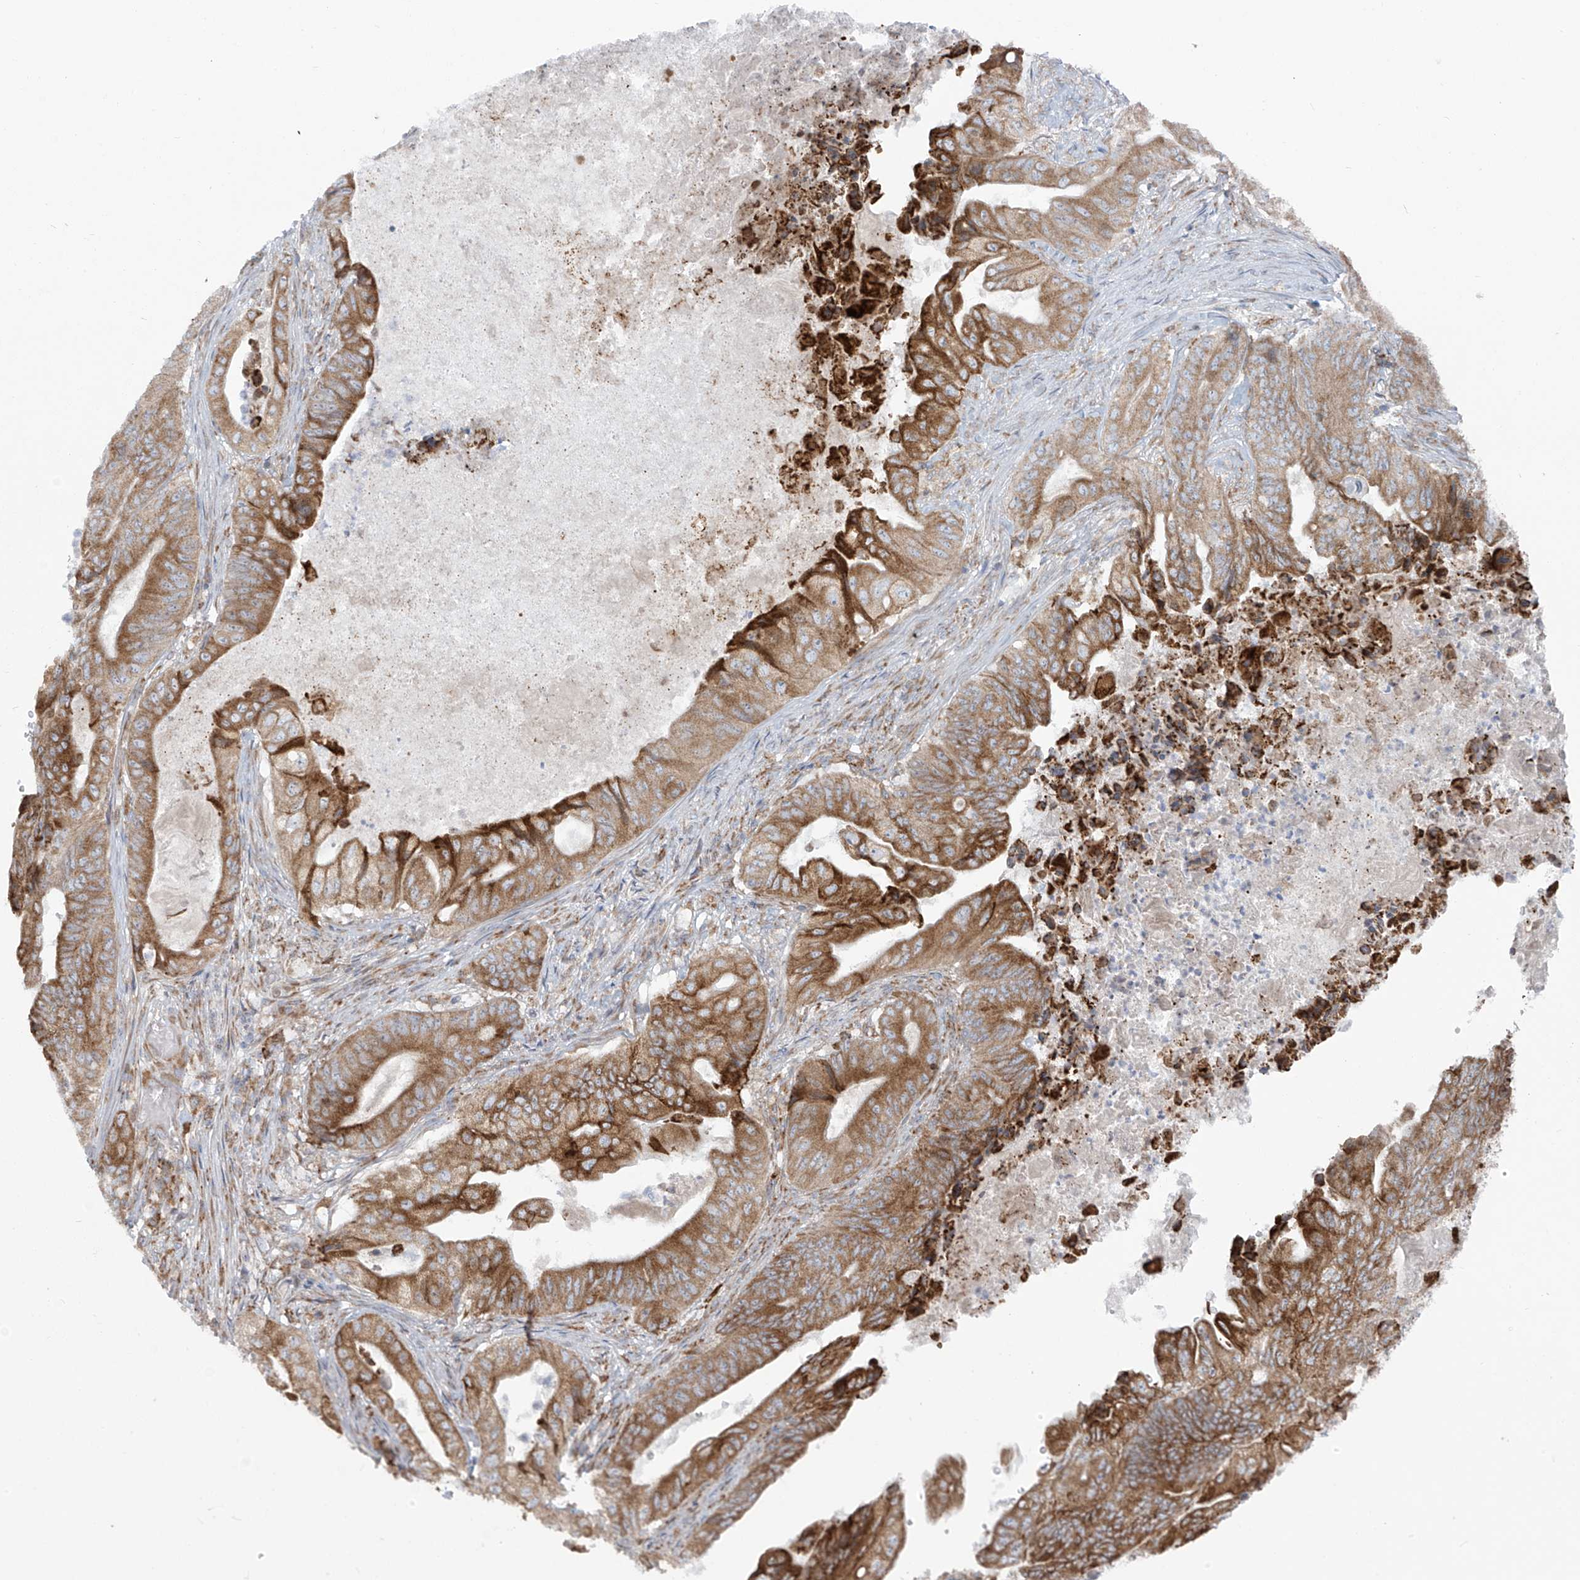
{"staining": {"intensity": "moderate", "quantity": ">75%", "location": "cytoplasmic/membranous"}, "tissue": "stomach cancer", "cell_type": "Tumor cells", "image_type": "cancer", "snomed": [{"axis": "morphology", "description": "Adenocarcinoma, NOS"}, {"axis": "topography", "description": "Stomach"}], "caption": "A histopathology image of adenocarcinoma (stomach) stained for a protein displays moderate cytoplasmic/membranous brown staining in tumor cells. Using DAB (brown) and hematoxylin (blue) stains, captured at high magnification using brightfield microscopy.", "gene": "KATNIP", "patient": {"sex": "female", "age": 73}}